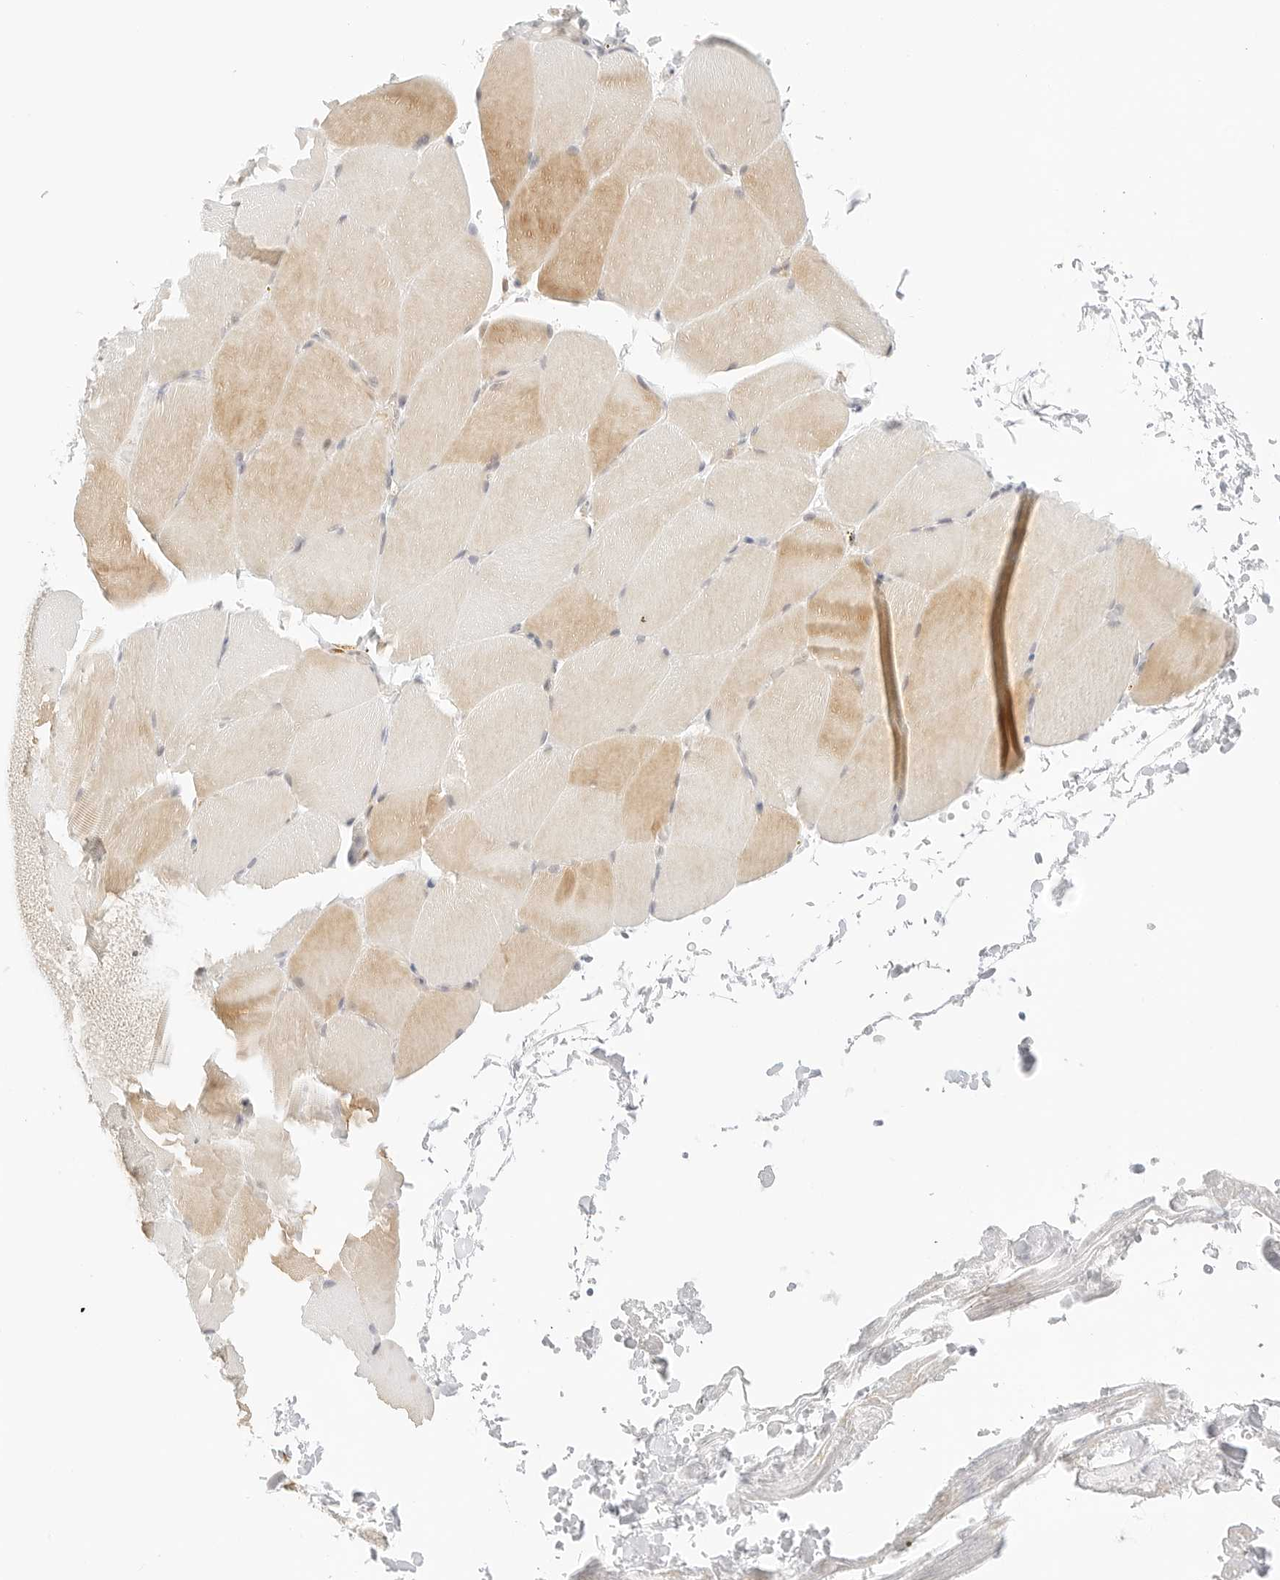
{"staining": {"intensity": "weak", "quantity": "<25%", "location": "cytoplasmic/membranous"}, "tissue": "skeletal muscle", "cell_type": "Myocytes", "image_type": "normal", "snomed": [{"axis": "morphology", "description": "Normal tissue, NOS"}, {"axis": "topography", "description": "Skeletal muscle"}, {"axis": "topography", "description": "Parathyroid gland"}], "caption": "DAB (3,3'-diaminobenzidine) immunohistochemical staining of normal human skeletal muscle exhibits no significant staining in myocytes.", "gene": "TEKT2", "patient": {"sex": "female", "age": 37}}